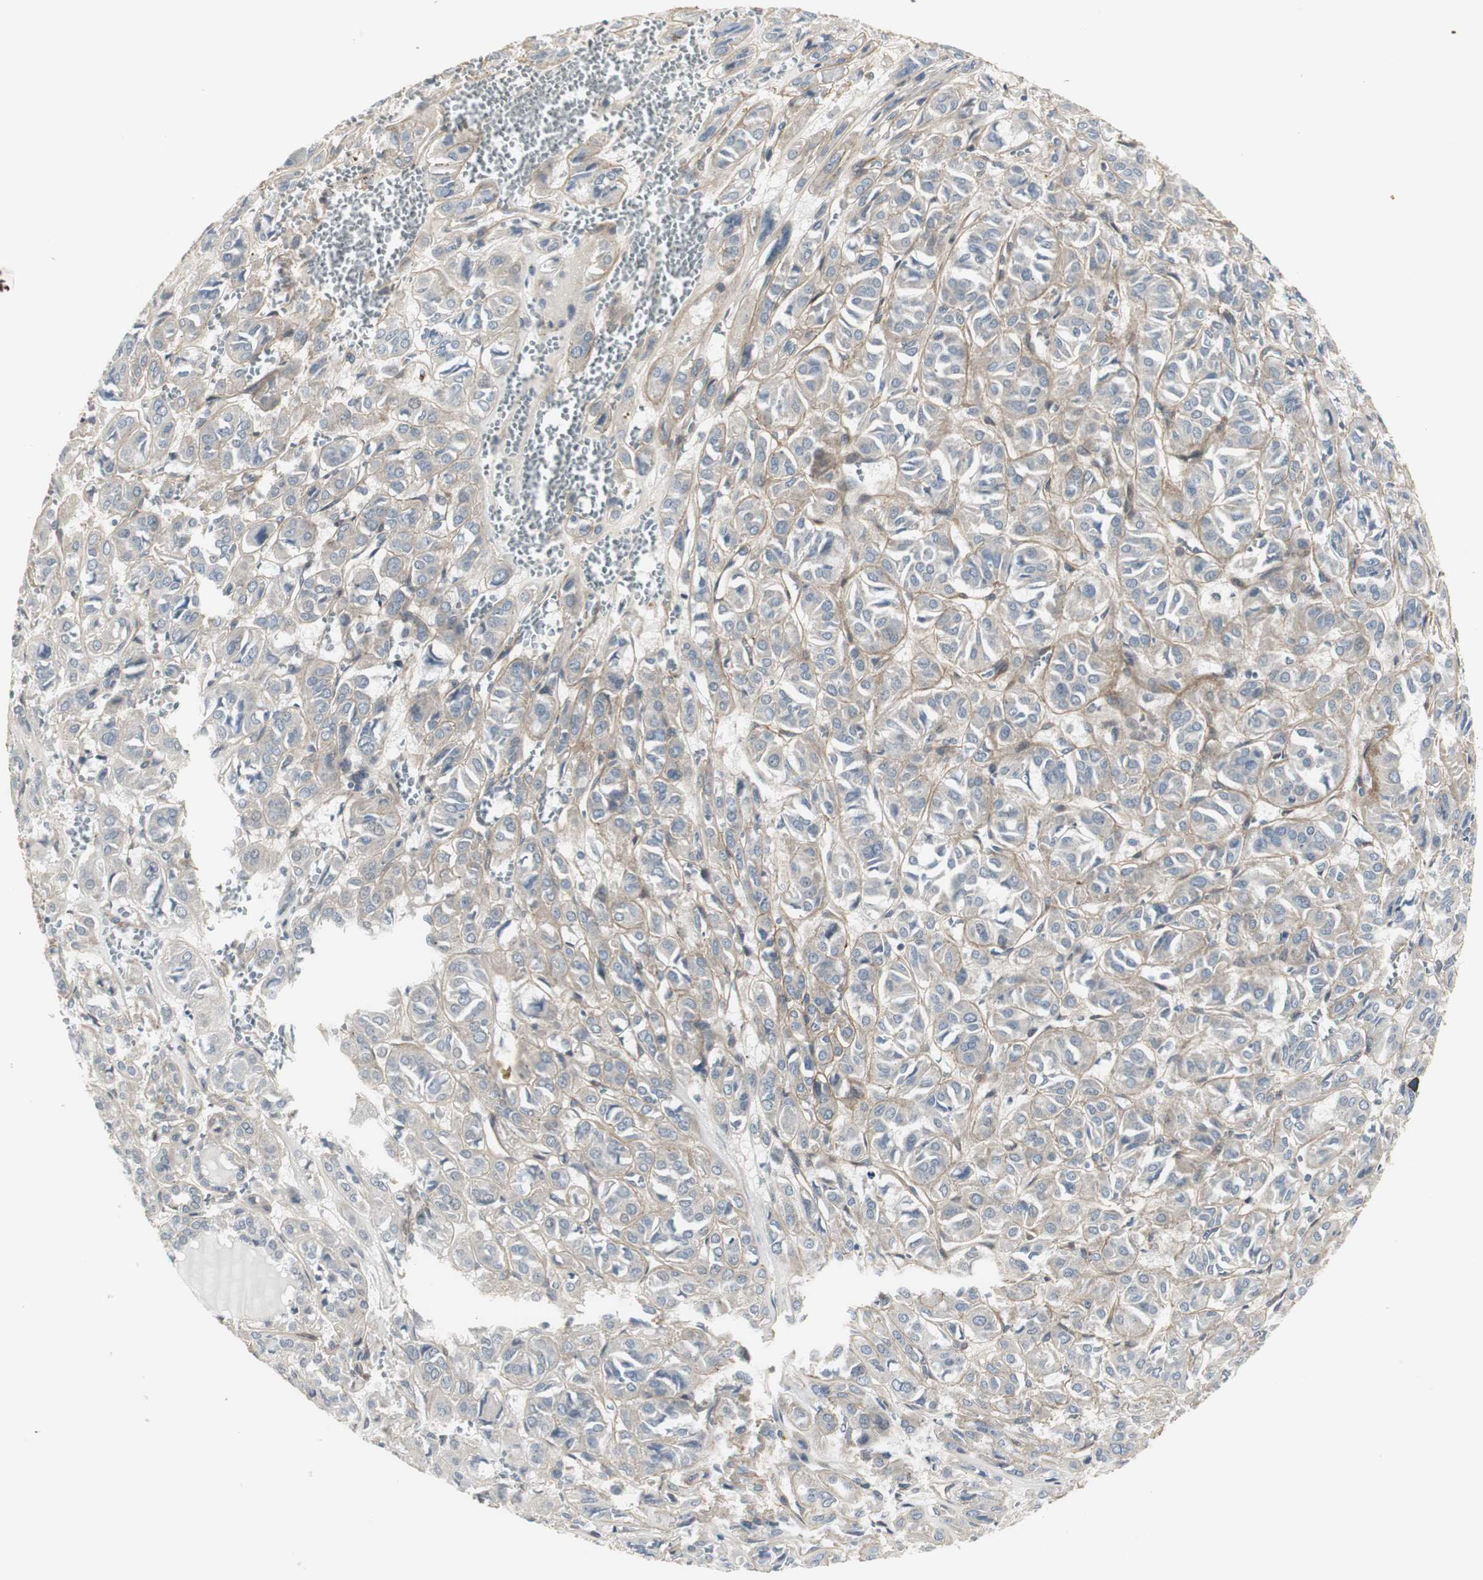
{"staining": {"intensity": "weak", "quantity": ">75%", "location": "cytoplasmic/membranous"}, "tissue": "thyroid cancer", "cell_type": "Tumor cells", "image_type": "cancer", "snomed": [{"axis": "morphology", "description": "Follicular adenoma carcinoma, NOS"}, {"axis": "topography", "description": "Thyroid gland"}], "caption": "Protein analysis of follicular adenoma carcinoma (thyroid) tissue shows weak cytoplasmic/membranous staining in about >75% of tumor cells.", "gene": "SCYL3", "patient": {"sex": "female", "age": 71}}